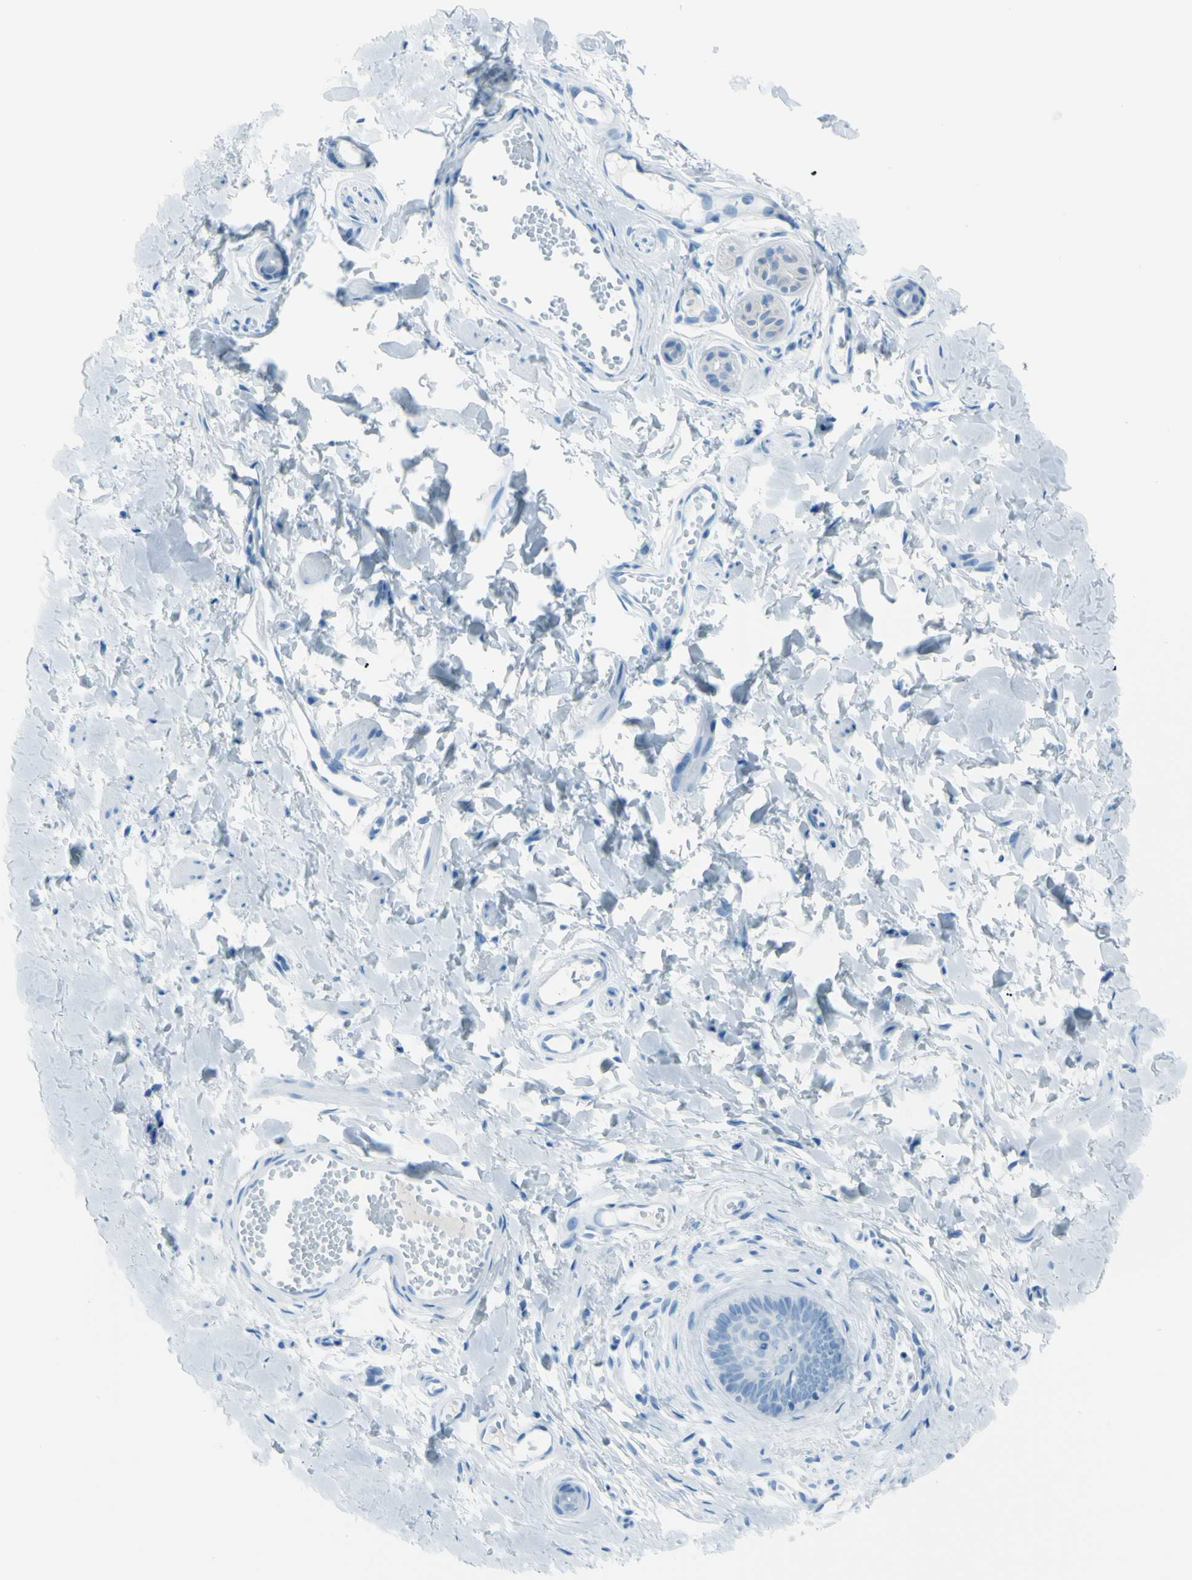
{"staining": {"intensity": "weak", "quantity": "<25%", "location": "cytoplasmic/membranous"}, "tissue": "skin", "cell_type": "Epidermal cells", "image_type": "normal", "snomed": [{"axis": "morphology", "description": "Normal tissue, NOS"}, {"axis": "morphology", "description": "Inflammation, NOS"}, {"axis": "topography", "description": "Vulva"}], "caption": "Human skin stained for a protein using IHC reveals no staining in epidermal cells.", "gene": "AFP", "patient": {"sex": "female", "age": 84}}